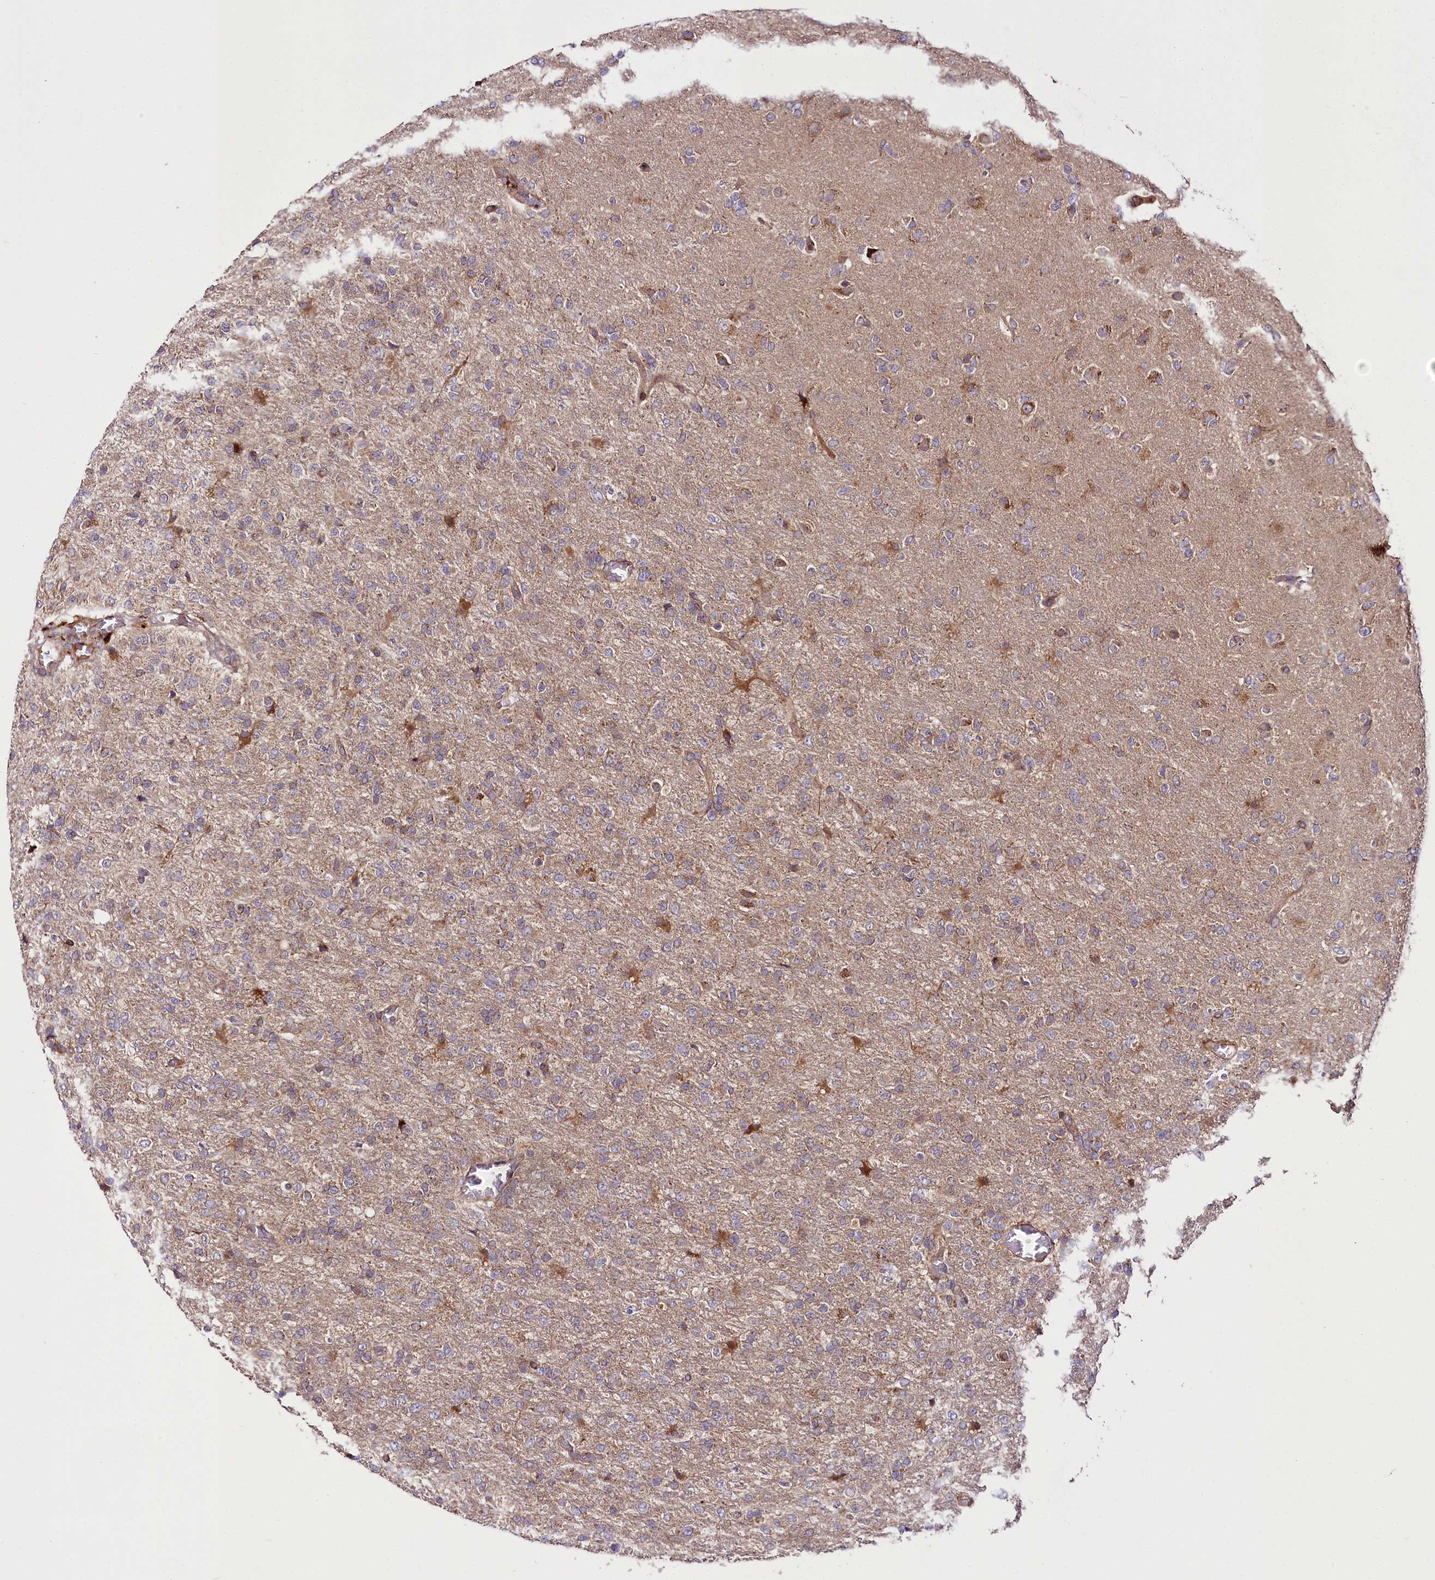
{"staining": {"intensity": "weak", "quantity": "<25%", "location": "cytoplasmic/membranous"}, "tissue": "glioma", "cell_type": "Tumor cells", "image_type": "cancer", "snomed": [{"axis": "morphology", "description": "Glioma, malignant, High grade"}, {"axis": "topography", "description": "Brain"}], "caption": "Protein analysis of malignant glioma (high-grade) reveals no significant positivity in tumor cells.", "gene": "RAB7A", "patient": {"sex": "female", "age": 74}}